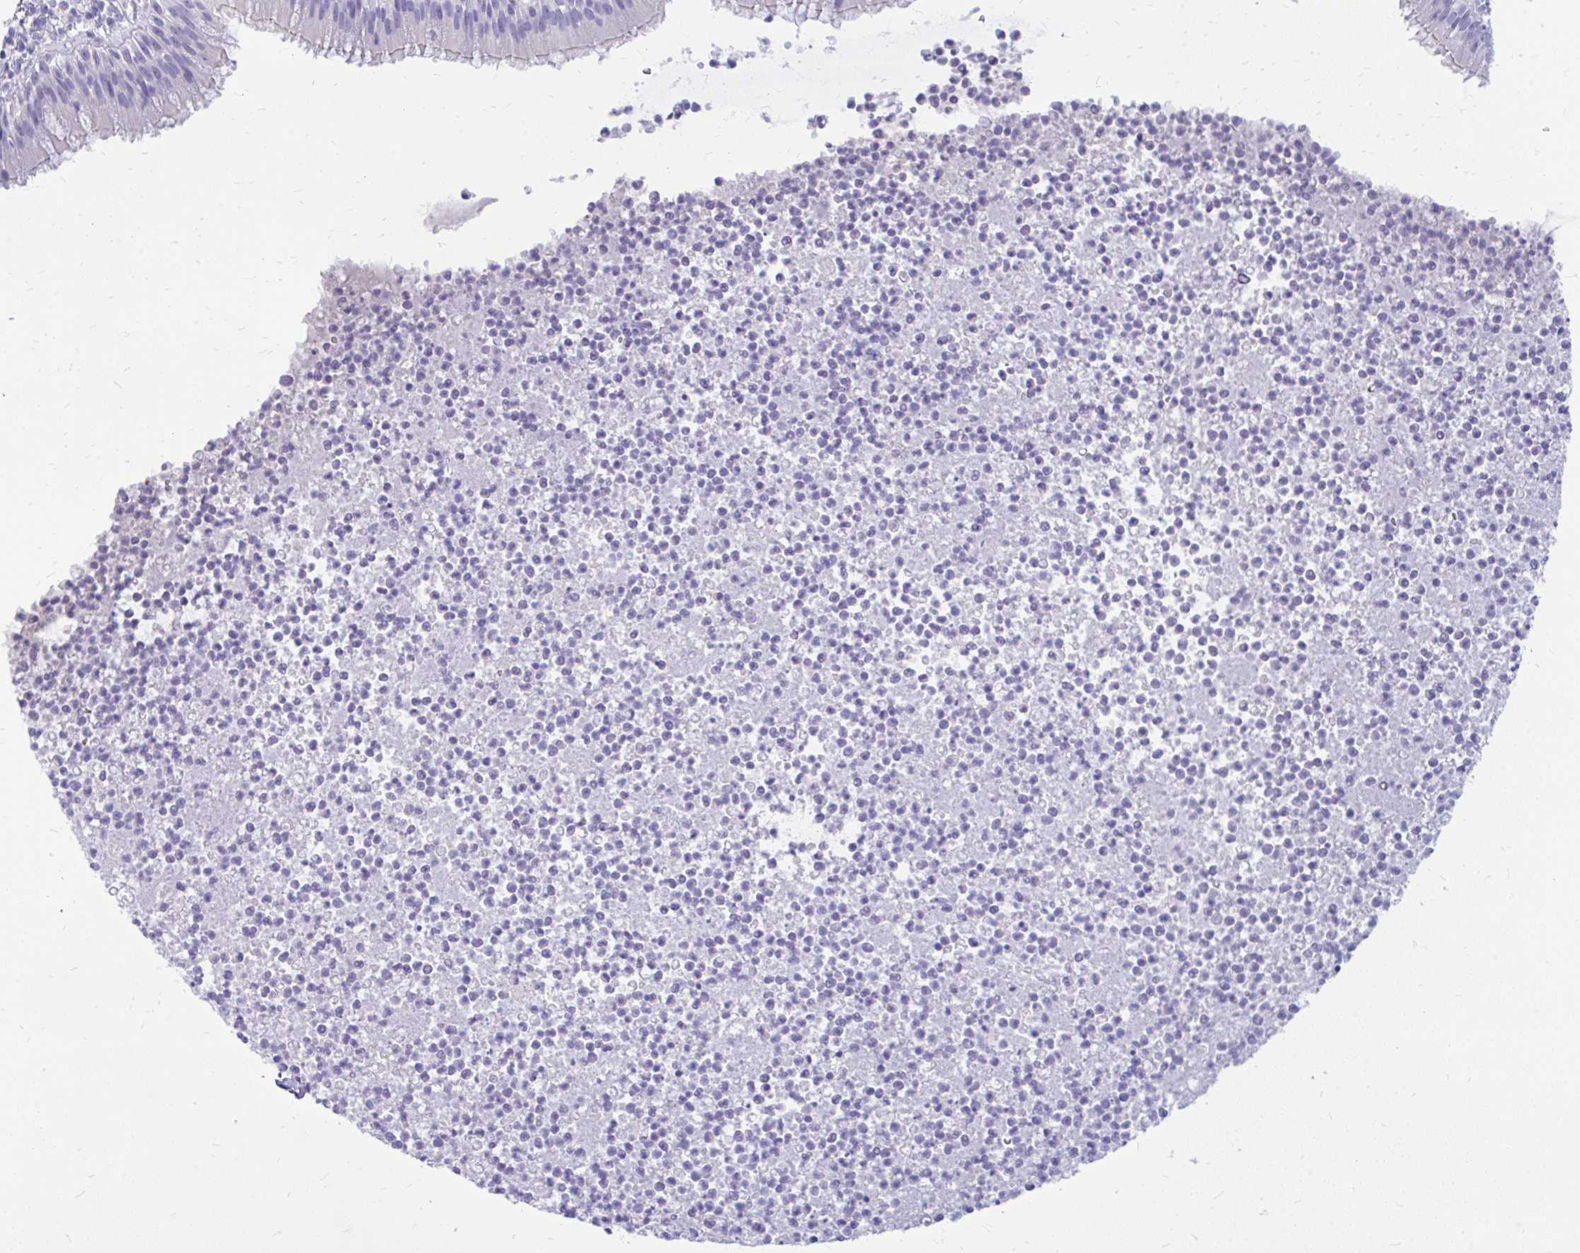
{"staining": {"intensity": "negative", "quantity": "none", "location": "none"}, "tissue": "bronchus", "cell_type": "Respiratory epithelial cells", "image_type": "normal", "snomed": [{"axis": "morphology", "description": "Normal tissue, NOS"}, {"axis": "topography", "description": "Cartilage tissue"}, {"axis": "topography", "description": "Bronchus"}], "caption": "Human bronchus stained for a protein using immunohistochemistry exhibits no positivity in respiratory epithelial cells.", "gene": "MAP1LC3A", "patient": {"sex": "male", "age": 56}}